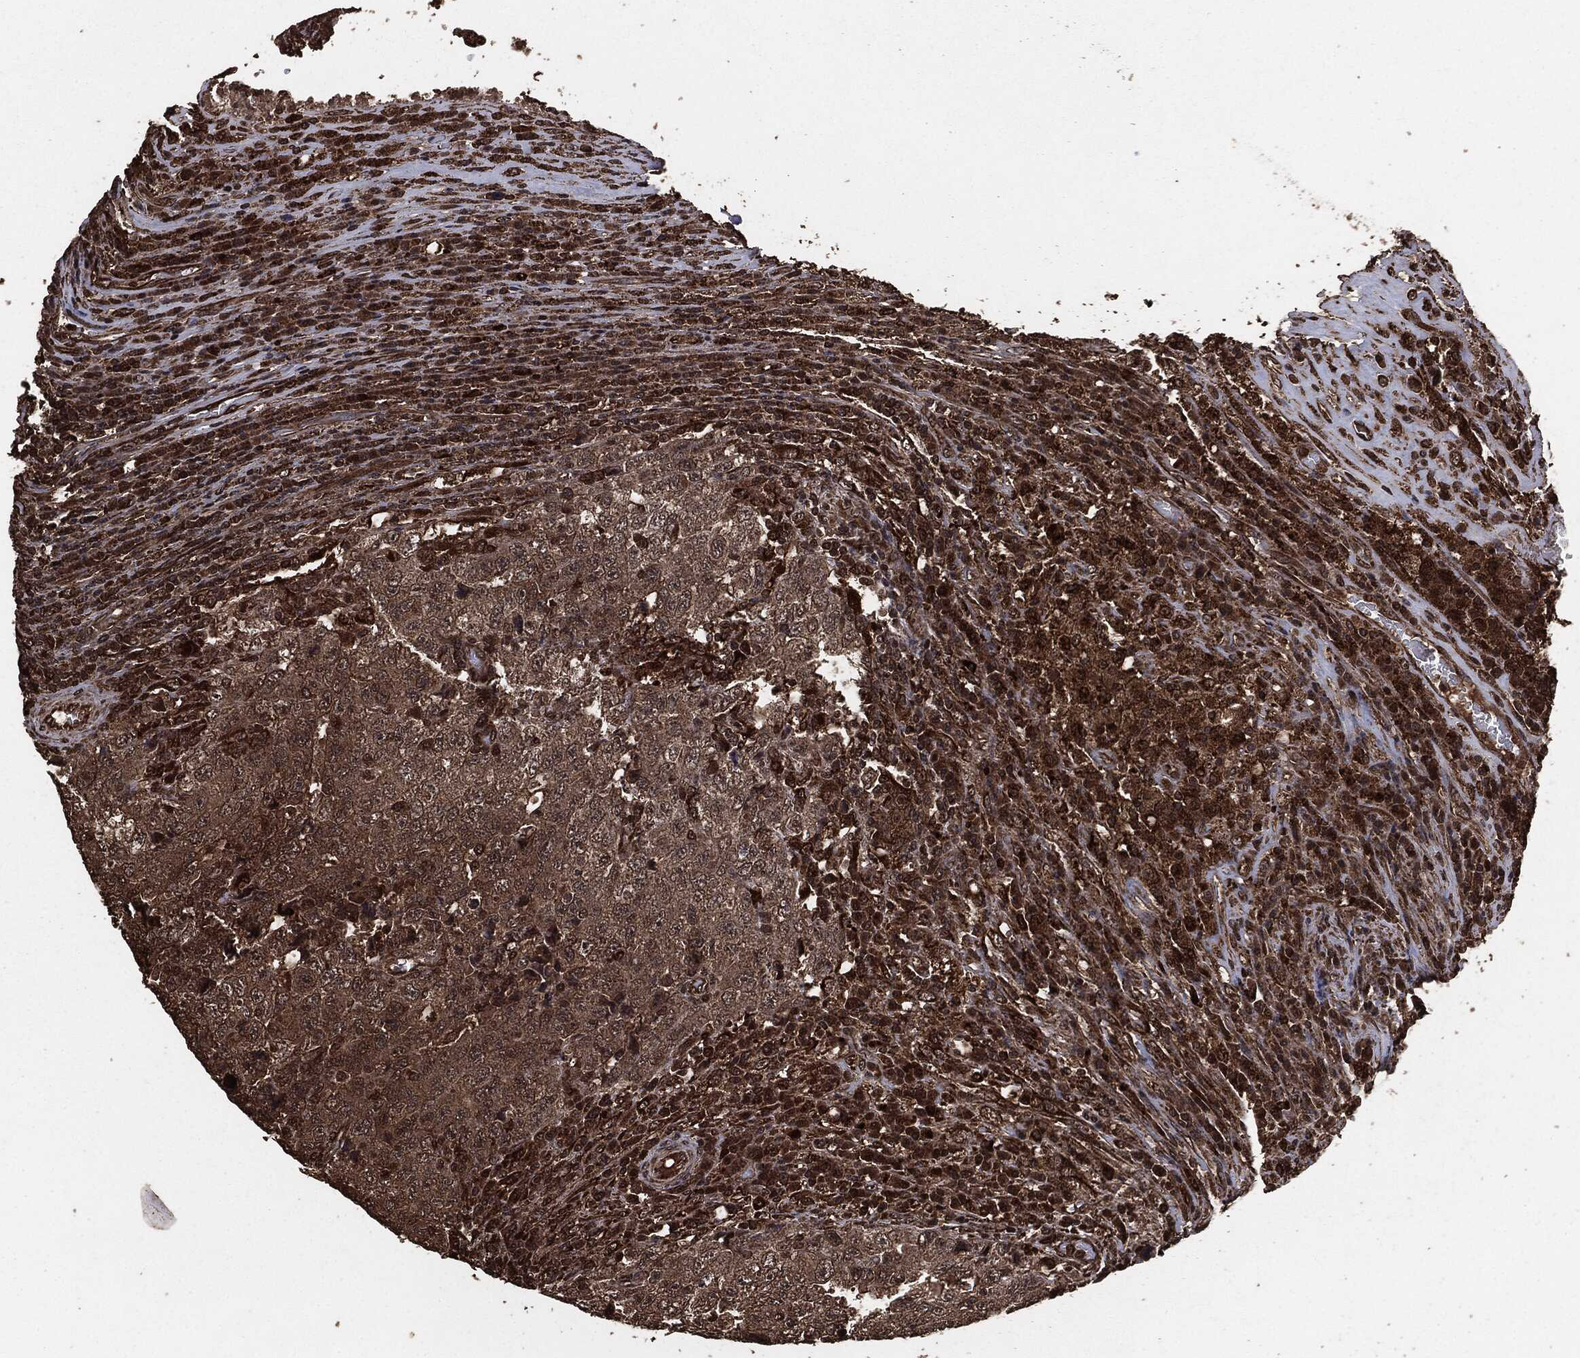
{"staining": {"intensity": "moderate", "quantity": "25%-75%", "location": "cytoplasmic/membranous"}, "tissue": "testis cancer", "cell_type": "Tumor cells", "image_type": "cancer", "snomed": [{"axis": "morphology", "description": "Necrosis, NOS"}, {"axis": "morphology", "description": "Carcinoma, Embryonal, NOS"}, {"axis": "topography", "description": "Testis"}], "caption": "Human testis cancer stained with a protein marker exhibits moderate staining in tumor cells.", "gene": "EGFR", "patient": {"sex": "male", "age": 19}}